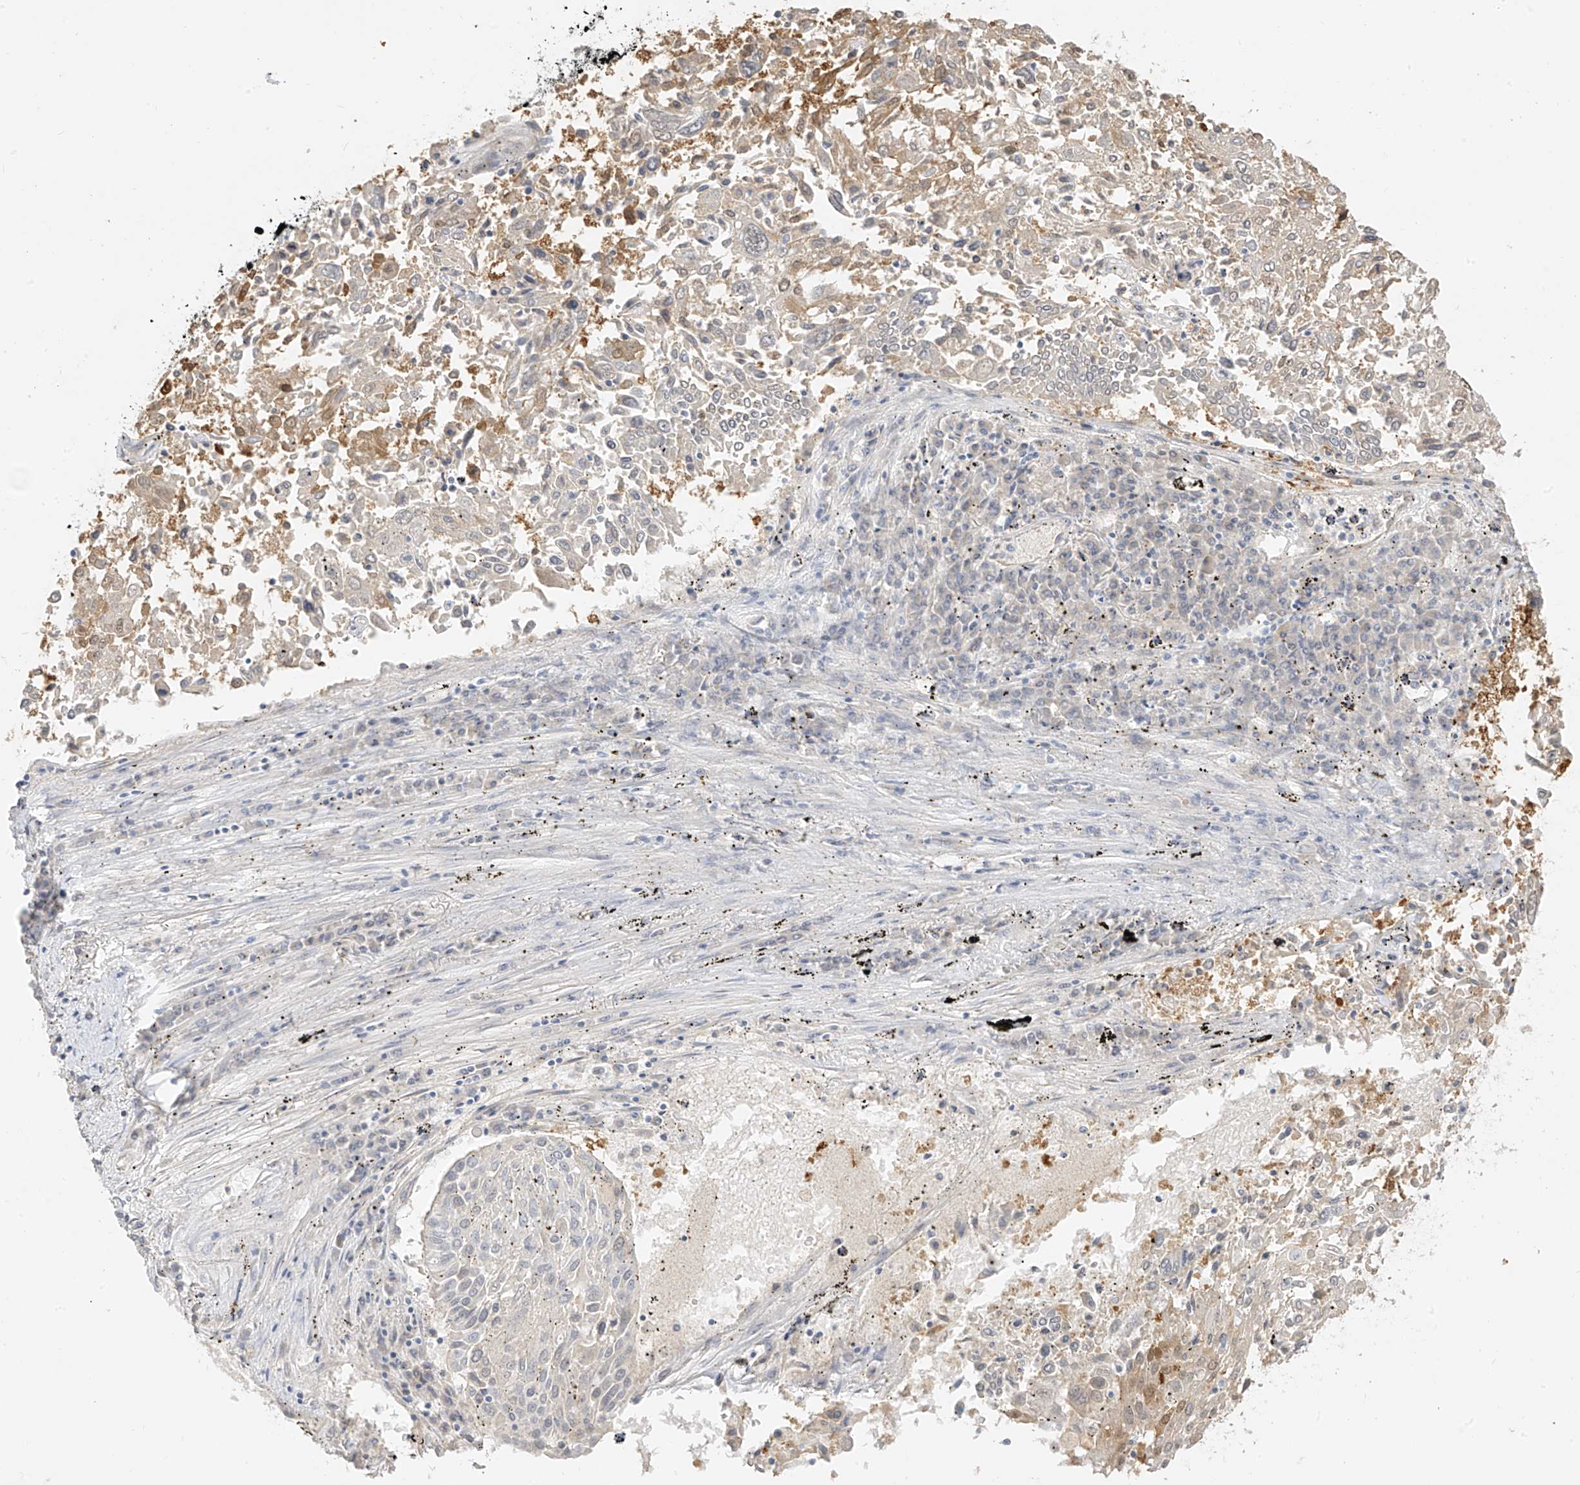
{"staining": {"intensity": "negative", "quantity": "none", "location": "none"}, "tissue": "lung cancer", "cell_type": "Tumor cells", "image_type": "cancer", "snomed": [{"axis": "morphology", "description": "Squamous cell carcinoma, NOS"}, {"axis": "topography", "description": "Lung"}], "caption": "Tumor cells are negative for protein expression in human lung squamous cell carcinoma.", "gene": "DCDC2", "patient": {"sex": "male", "age": 65}}